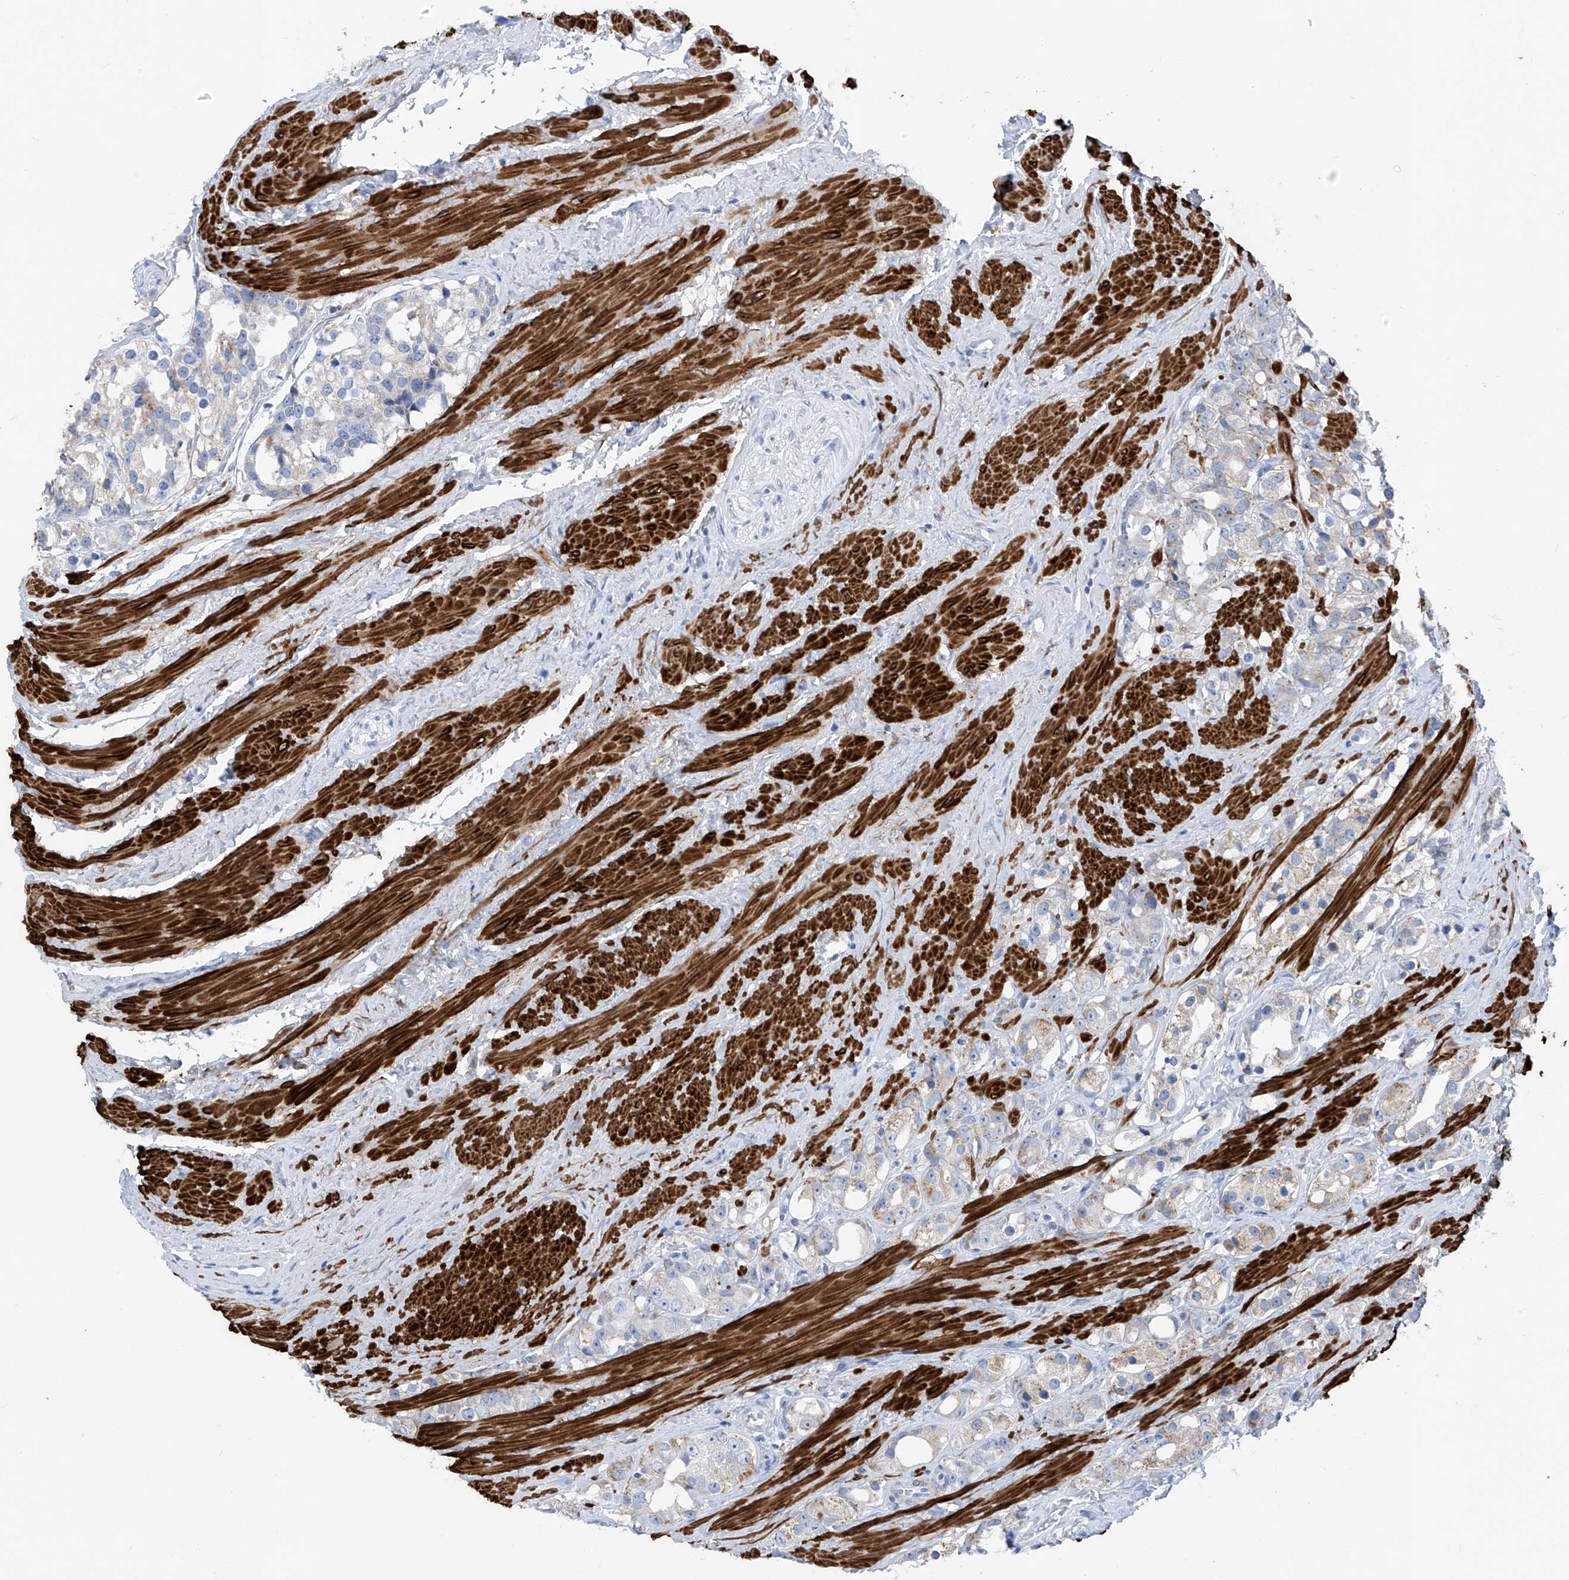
{"staining": {"intensity": "weak", "quantity": "25%-75%", "location": "cytoplasmic/membranous"}, "tissue": "prostate cancer", "cell_type": "Tumor cells", "image_type": "cancer", "snomed": [{"axis": "morphology", "description": "Adenocarcinoma, NOS"}, {"axis": "topography", "description": "Prostate"}], "caption": "A photomicrograph showing weak cytoplasmic/membranous staining in approximately 25%-75% of tumor cells in adenocarcinoma (prostate), as visualized by brown immunohistochemical staining.", "gene": "GLMP", "patient": {"sex": "male", "age": 79}}